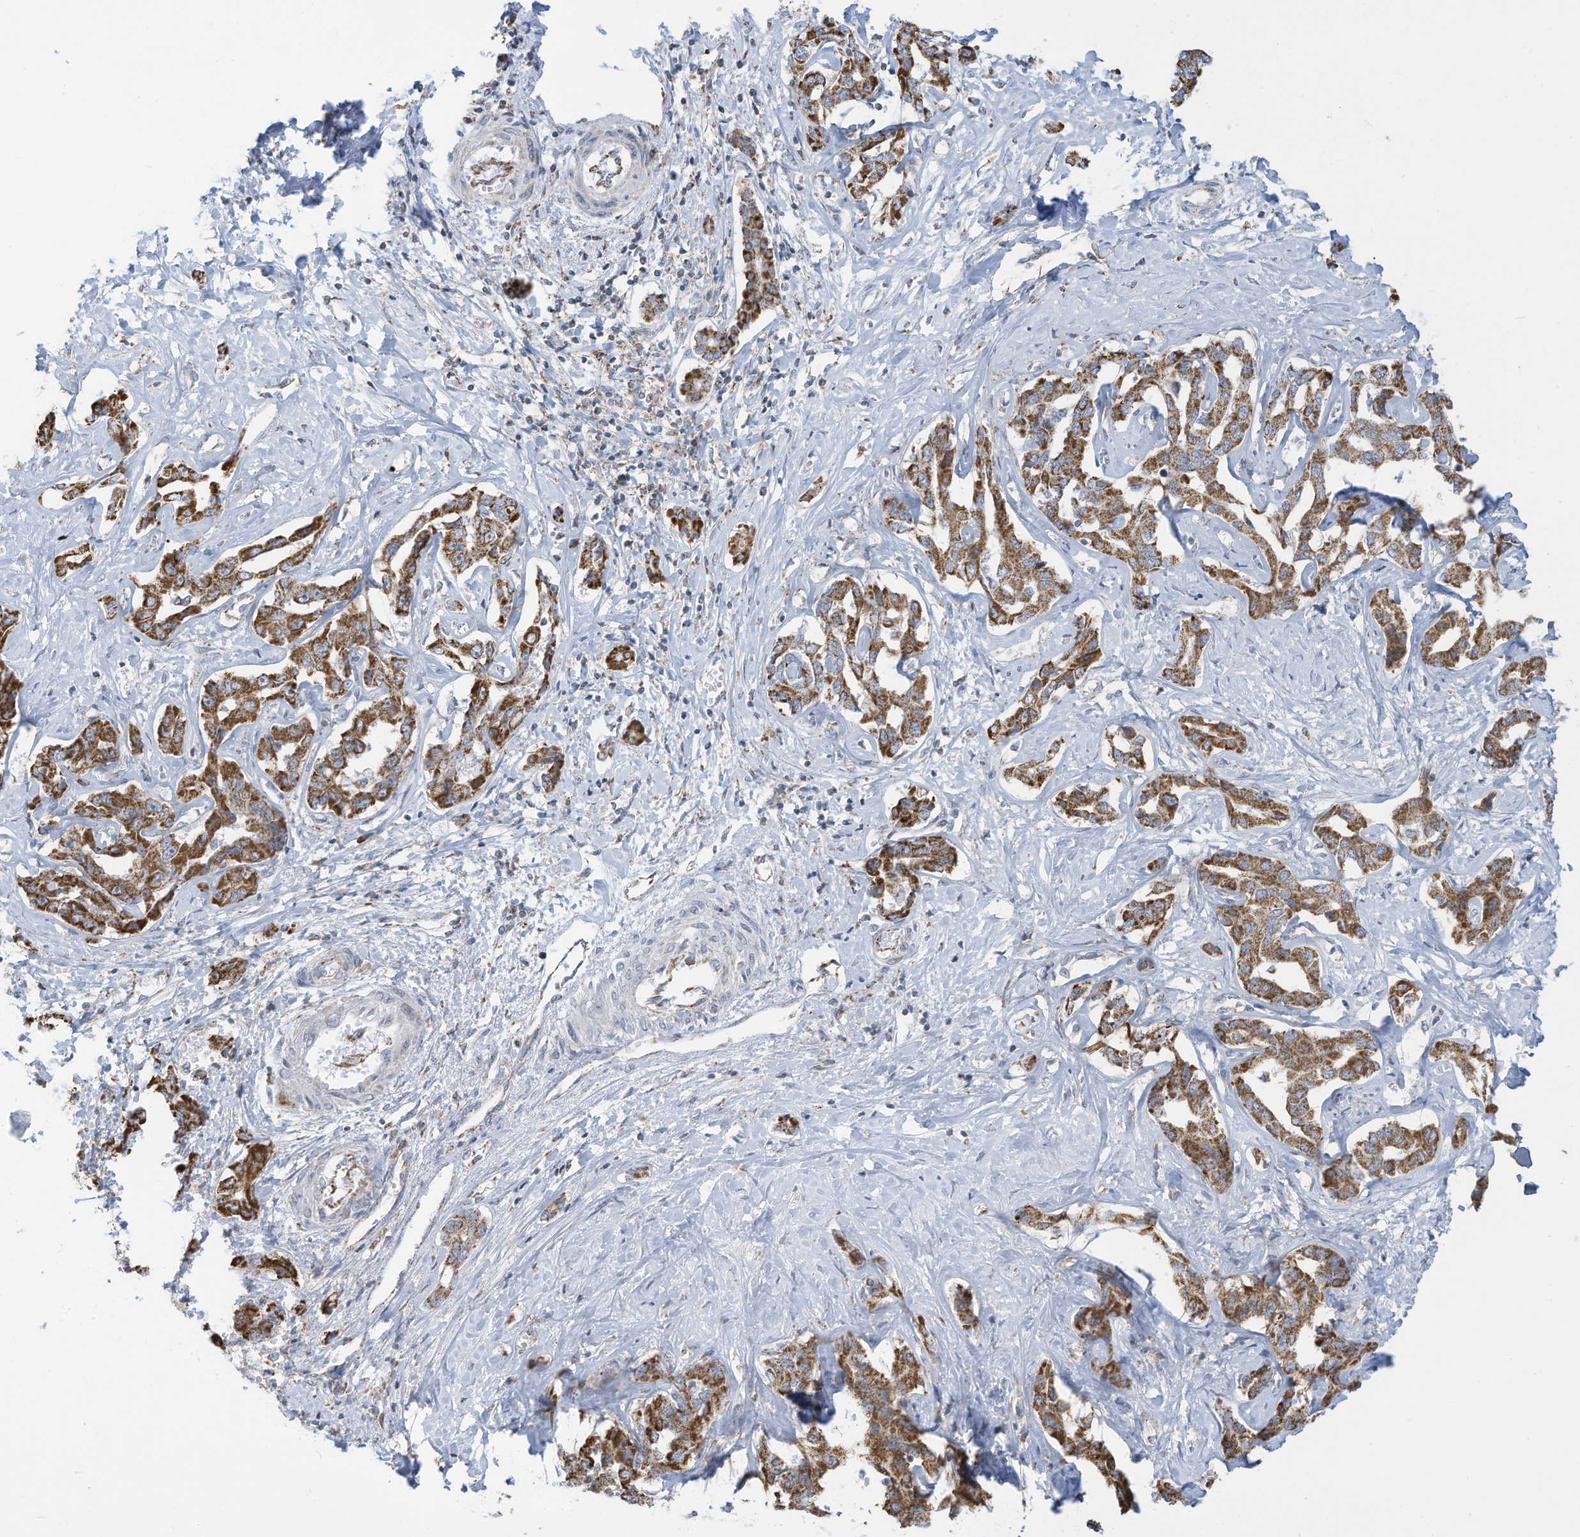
{"staining": {"intensity": "moderate", "quantity": ">75%", "location": "cytoplasmic/membranous"}, "tissue": "liver cancer", "cell_type": "Tumor cells", "image_type": "cancer", "snomed": [{"axis": "morphology", "description": "Cholangiocarcinoma"}, {"axis": "topography", "description": "Liver"}], "caption": "Immunohistochemical staining of human cholangiocarcinoma (liver) demonstrates moderate cytoplasmic/membranous protein expression in approximately >75% of tumor cells.", "gene": "NLN", "patient": {"sex": "male", "age": 59}}